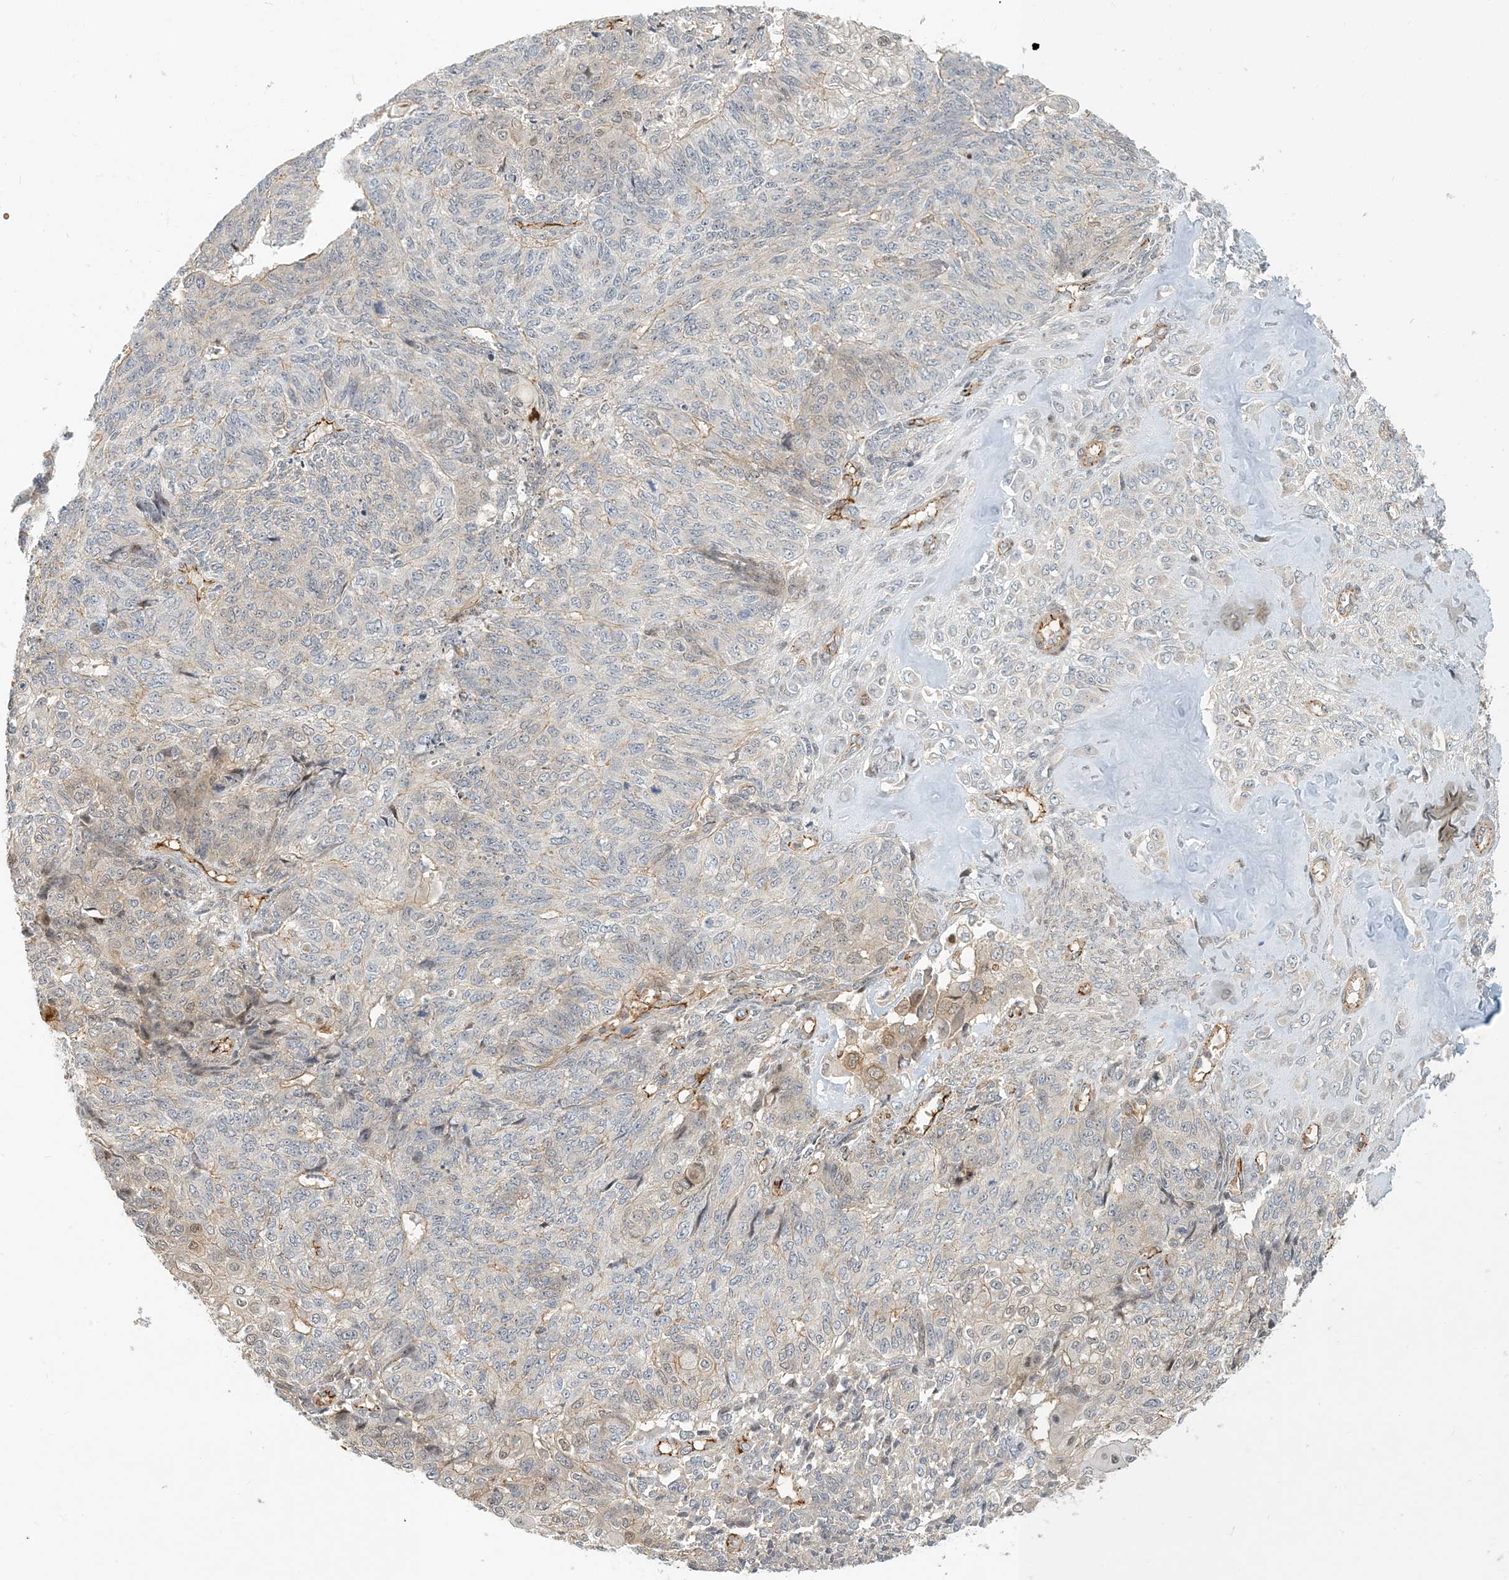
{"staining": {"intensity": "moderate", "quantity": "<25%", "location": "cytoplasmic/membranous"}, "tissue": "endometrial cancer", "cell_type": "Tumor cells", "image_type": "cancer", "snomed": [{"axis": "morphology", "description": "Adenocarcinoma, NOS"}, {"axis": "topography", "description": "Endometrium"}], "caption": "Human adenocarcinoma (endometrial) stained for a protein (brown) displays moderate cytoplasmic/membranous positive staining in approximately <25% of tumor cells.", "gene": "MAPKBP1", "patient": {"sex": "female", "age": 32}}